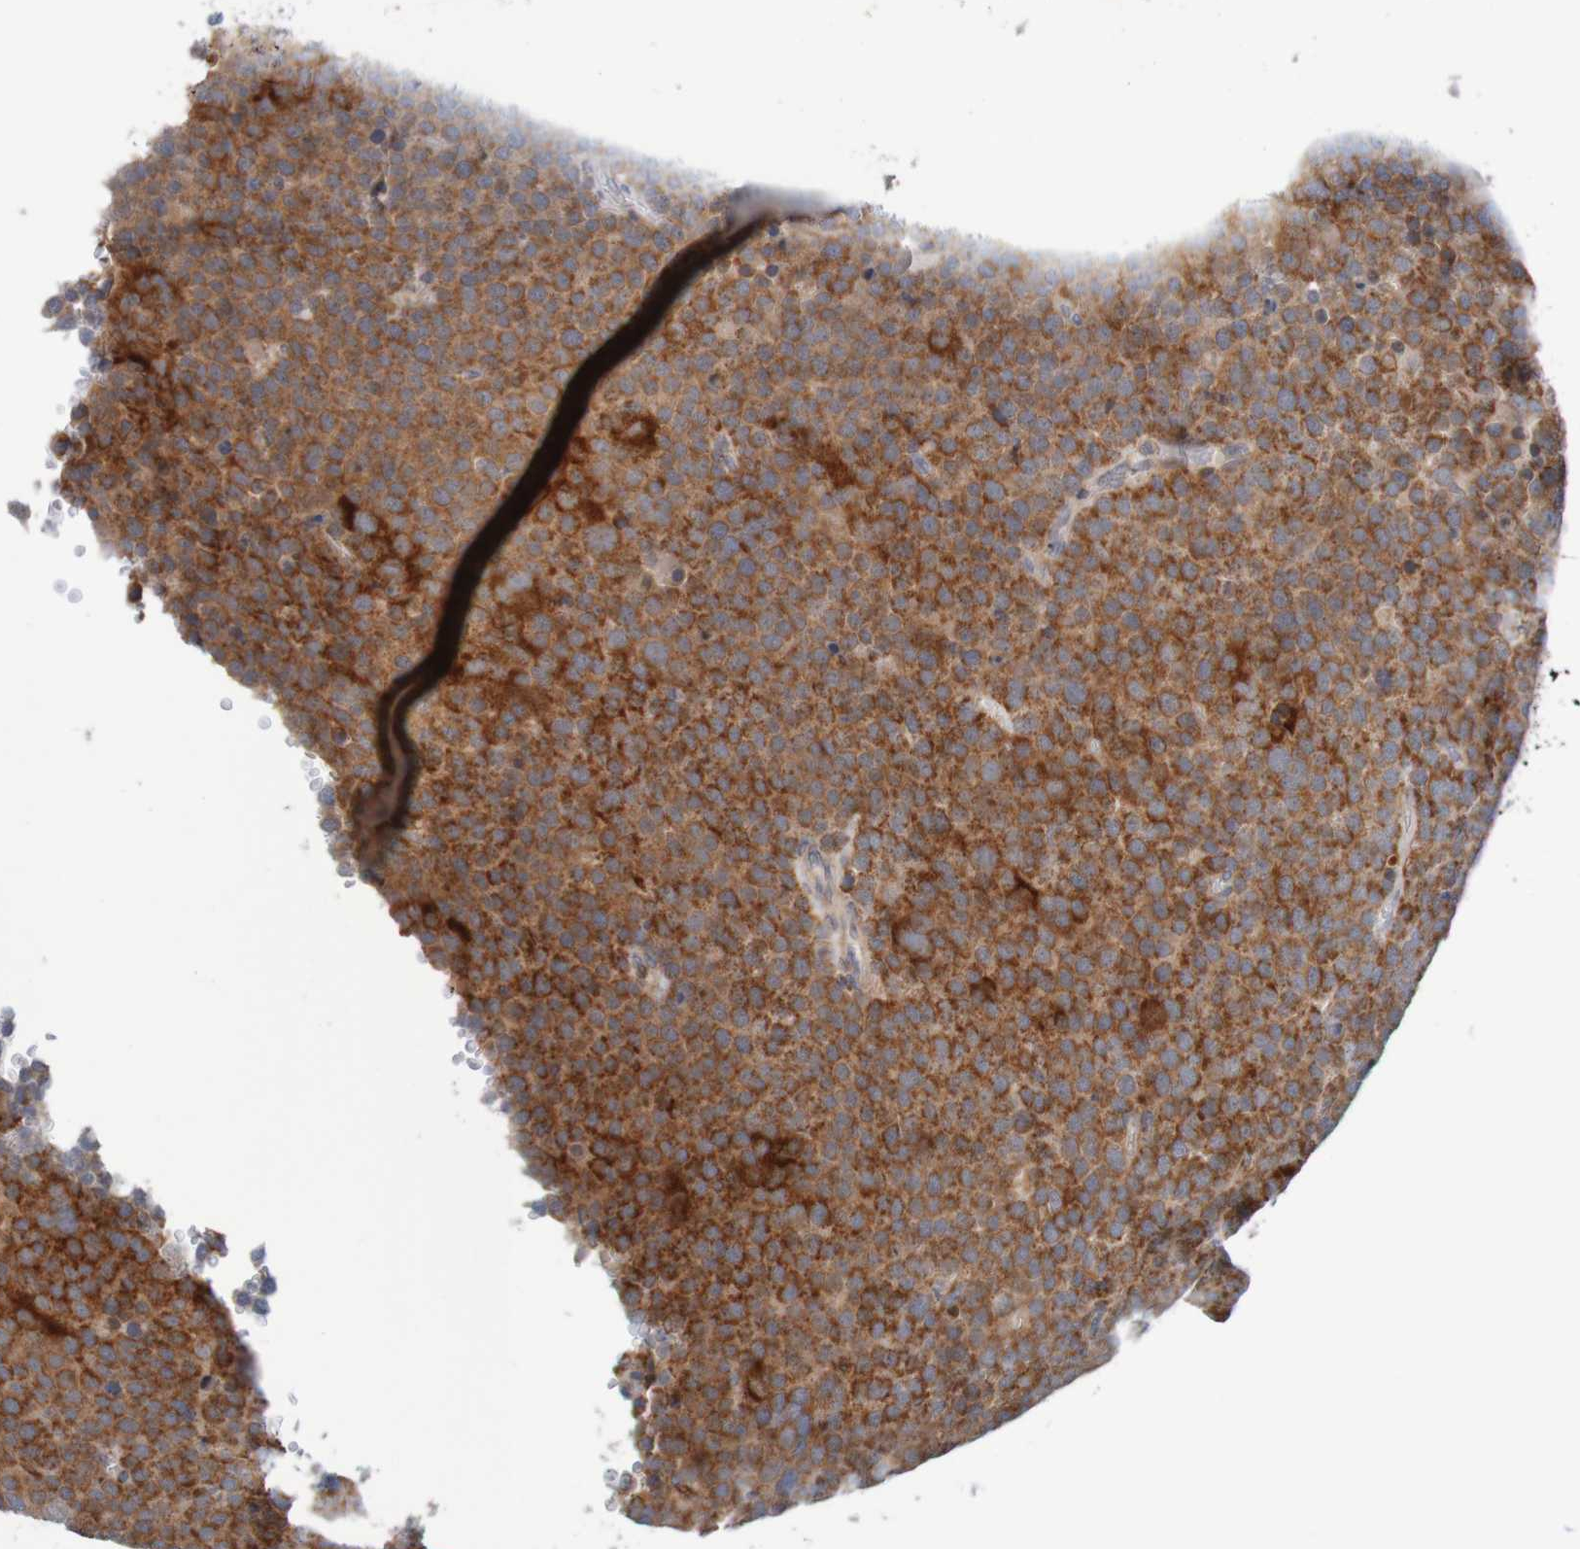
{"staining": {"intensity": "strong", "quantity": ">75%", "location": "cytoplasmic/membranous"}, "tissue": "testis cancer", "cell_type": "Tumor cells", "image_type": "cancer", "snomed": [{"axis": "morphology", "description": "Seminoma, NOS"}, {"axis": "topography", "description": "Testis"}], "caption": "Strong cytoplasmic/membranous protein staining is present in about >75% of tumor cells in testis cancer (seminoma).", "gene": "NAV2", "patient": {"sex": "male", "age": 71}}